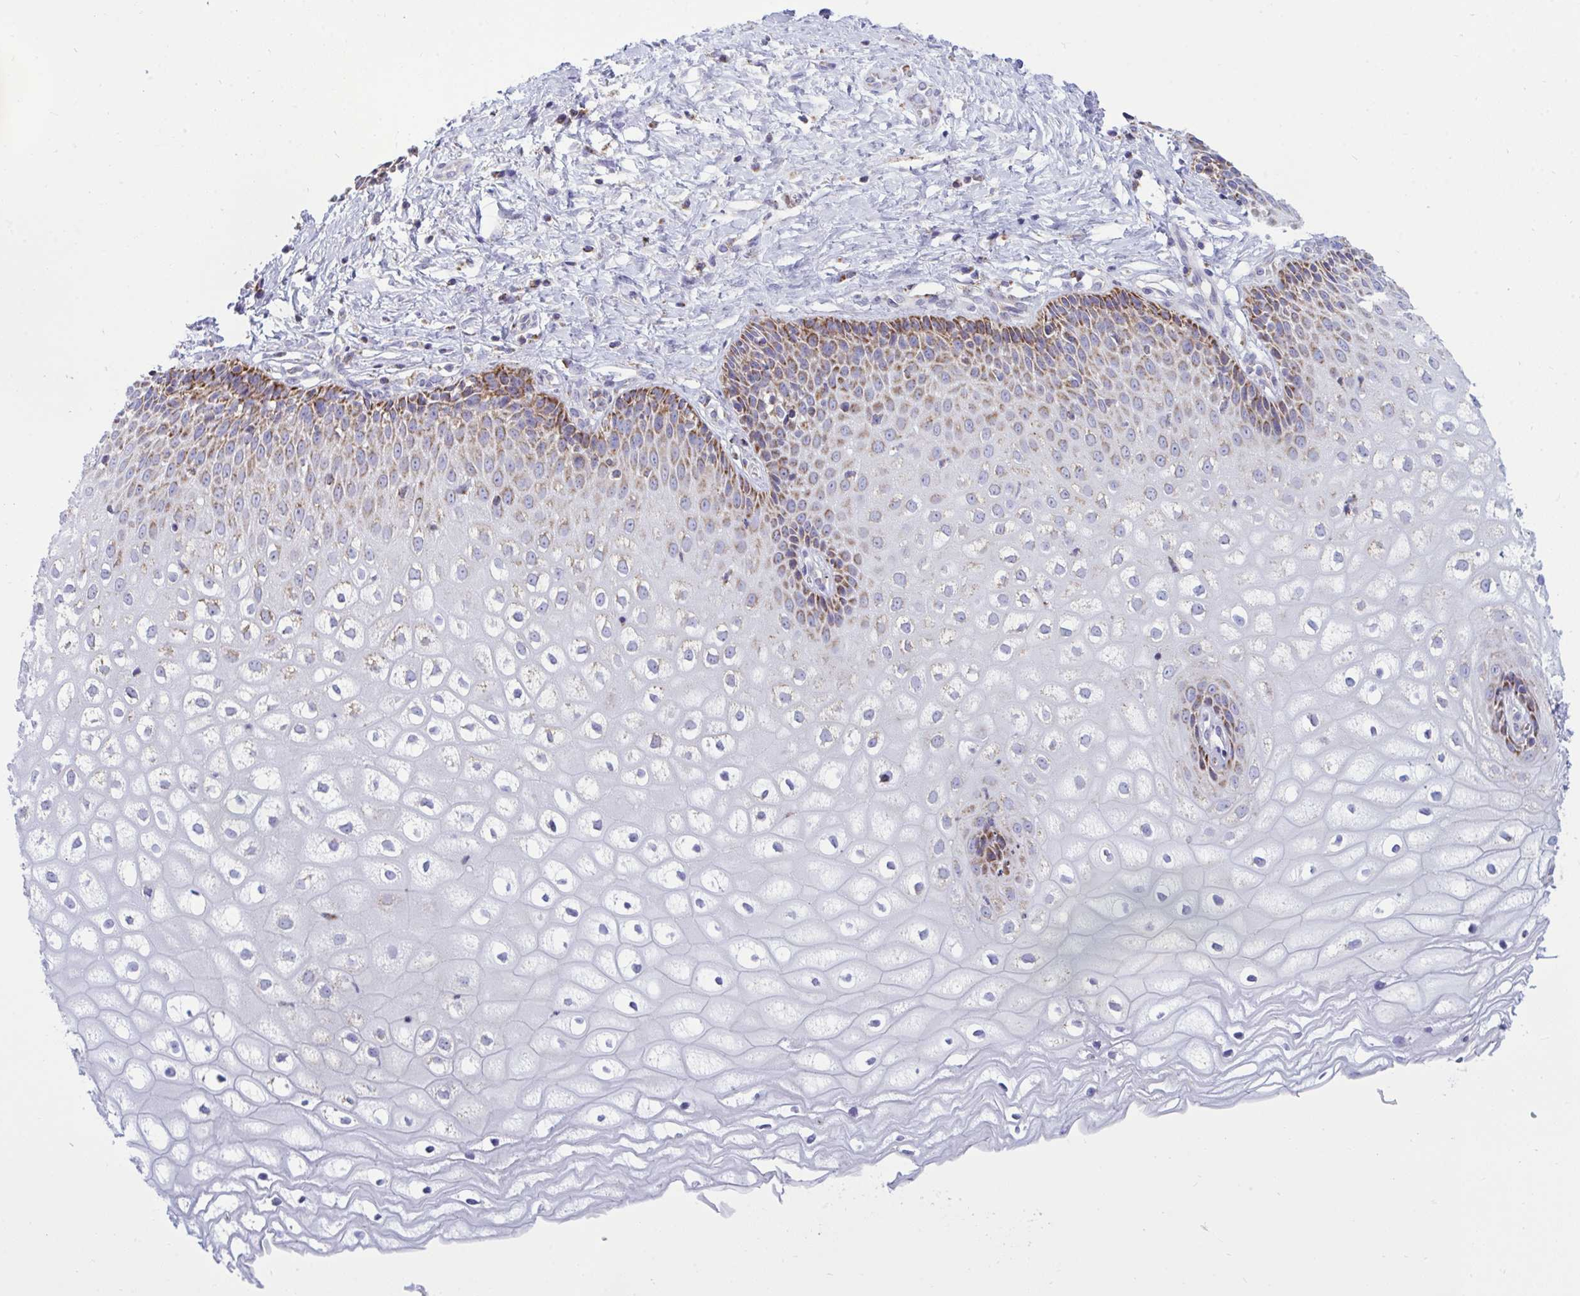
{"staining": {"intensity": "weak", "quantity": "25%-75%", "location": "cytoplasmic/membranous"}, "tissue": "cervix", "cell_type": "Glandular cells", "image_type": "normal", "snomed": [{"axis": "morphology", "description": "Normal tissue, NOS"}, {"axis": "topography", "description": "Cervix"}], "caption": "Glandular cells show weak cytoplasmic/membranous expression in approximately 25%-75% of cells in normal cervix.", "gene": "HSPE1", "patient": {"sex": "female", "age": 36}}